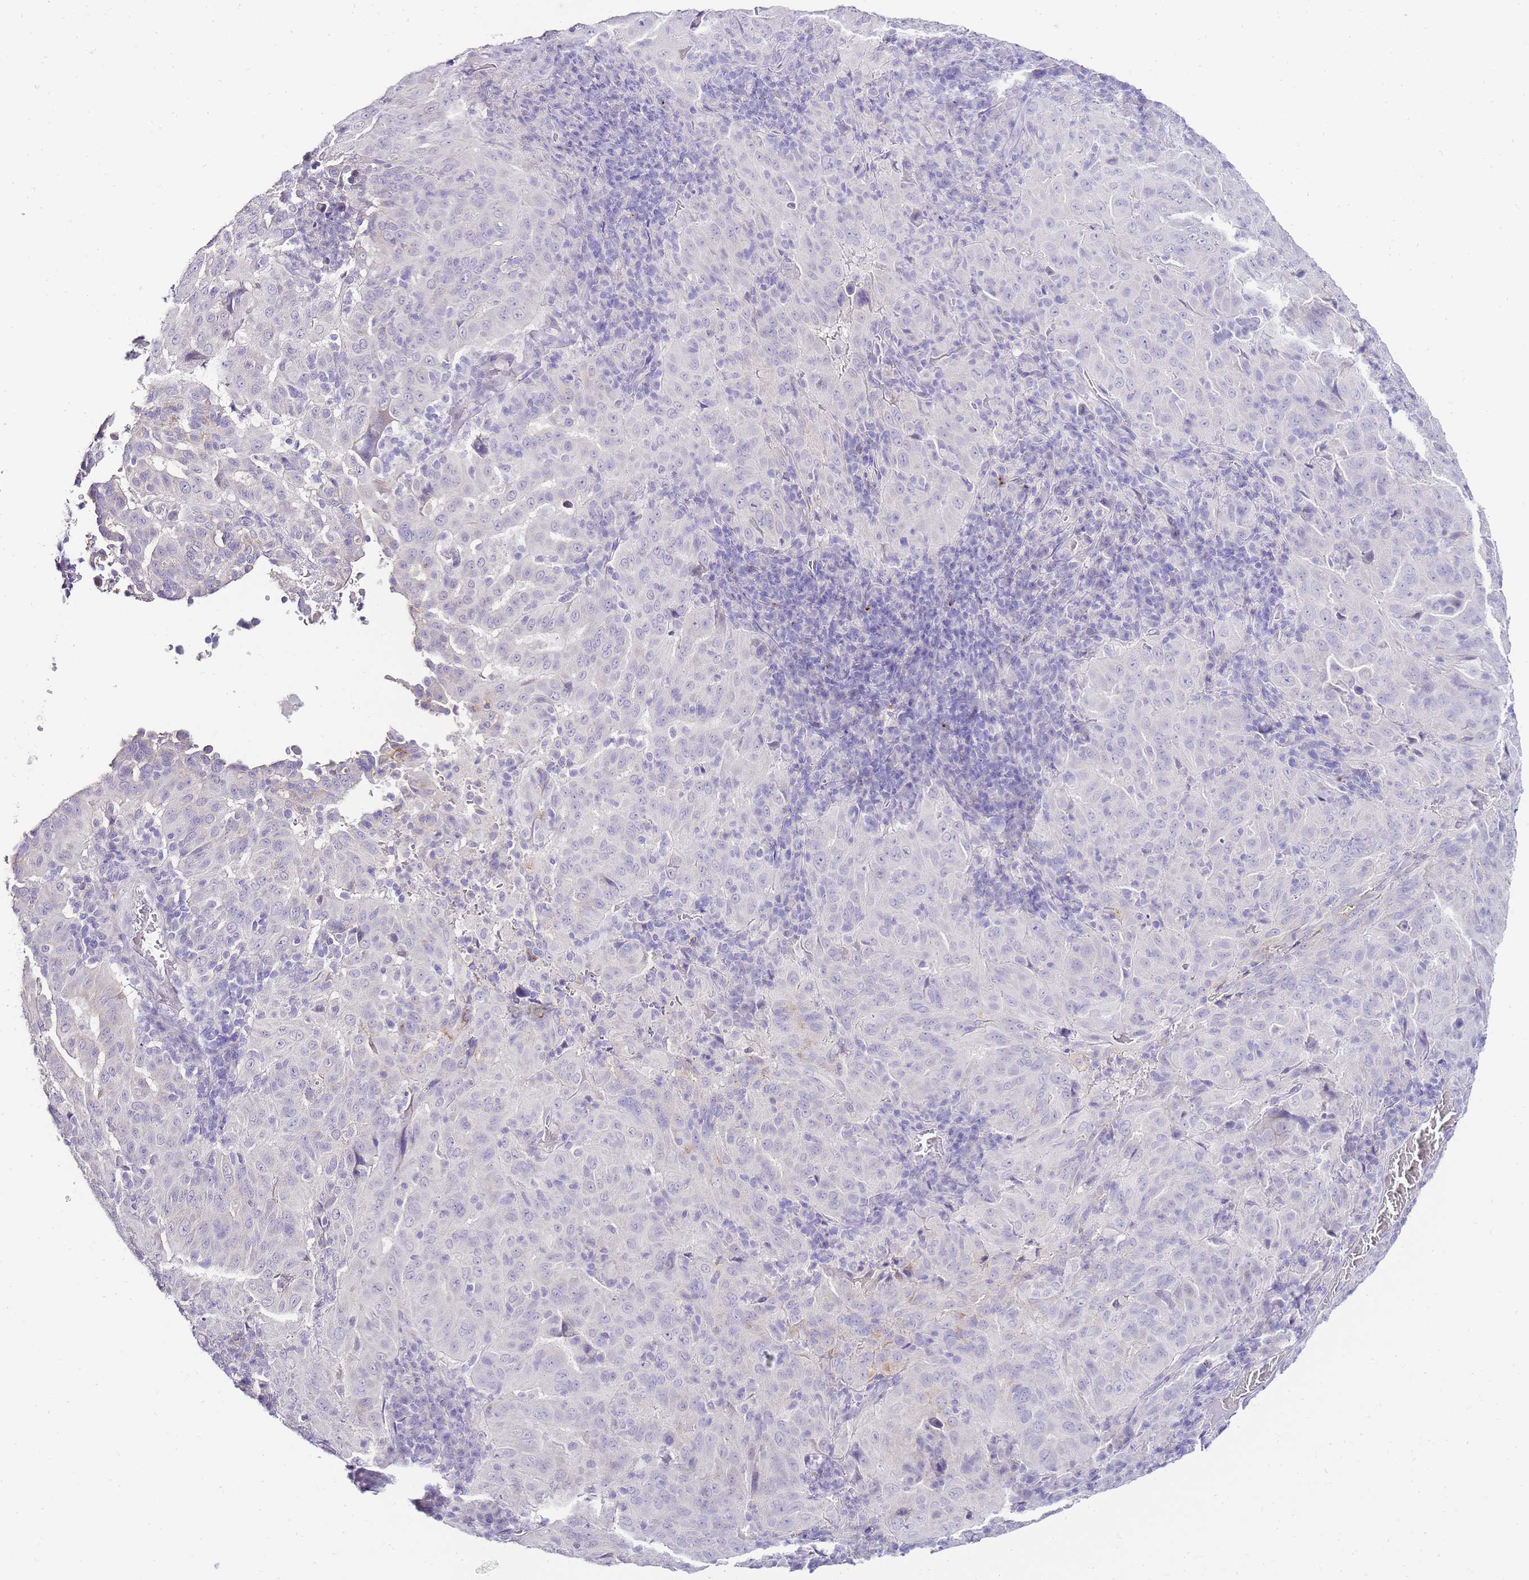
{"staining": {"intensity": "negative", "quantity": "none", "location": "none"}, "tissue": "pancreatic cancer", "cell_type": "Tumor cells", "image_type": "cancer", "snomed": [{"axis": "morphology", "description": "Adenocarcinoma, NOS"}, {"axis": "topography", "description": "Pancreas"}], "caption": "IHC image of neoplastic tissue: human pancreatic cancer stained with DAB (3,3'-diaminobenzidine) exhibits no significant protein staining in tumor cells. (DAB (3,3'-diaminobenzidine) immunohistochemistry (IHC), high magnification).", "gene": "DPP4", "patient": {"sex": "male", "age": 63}}